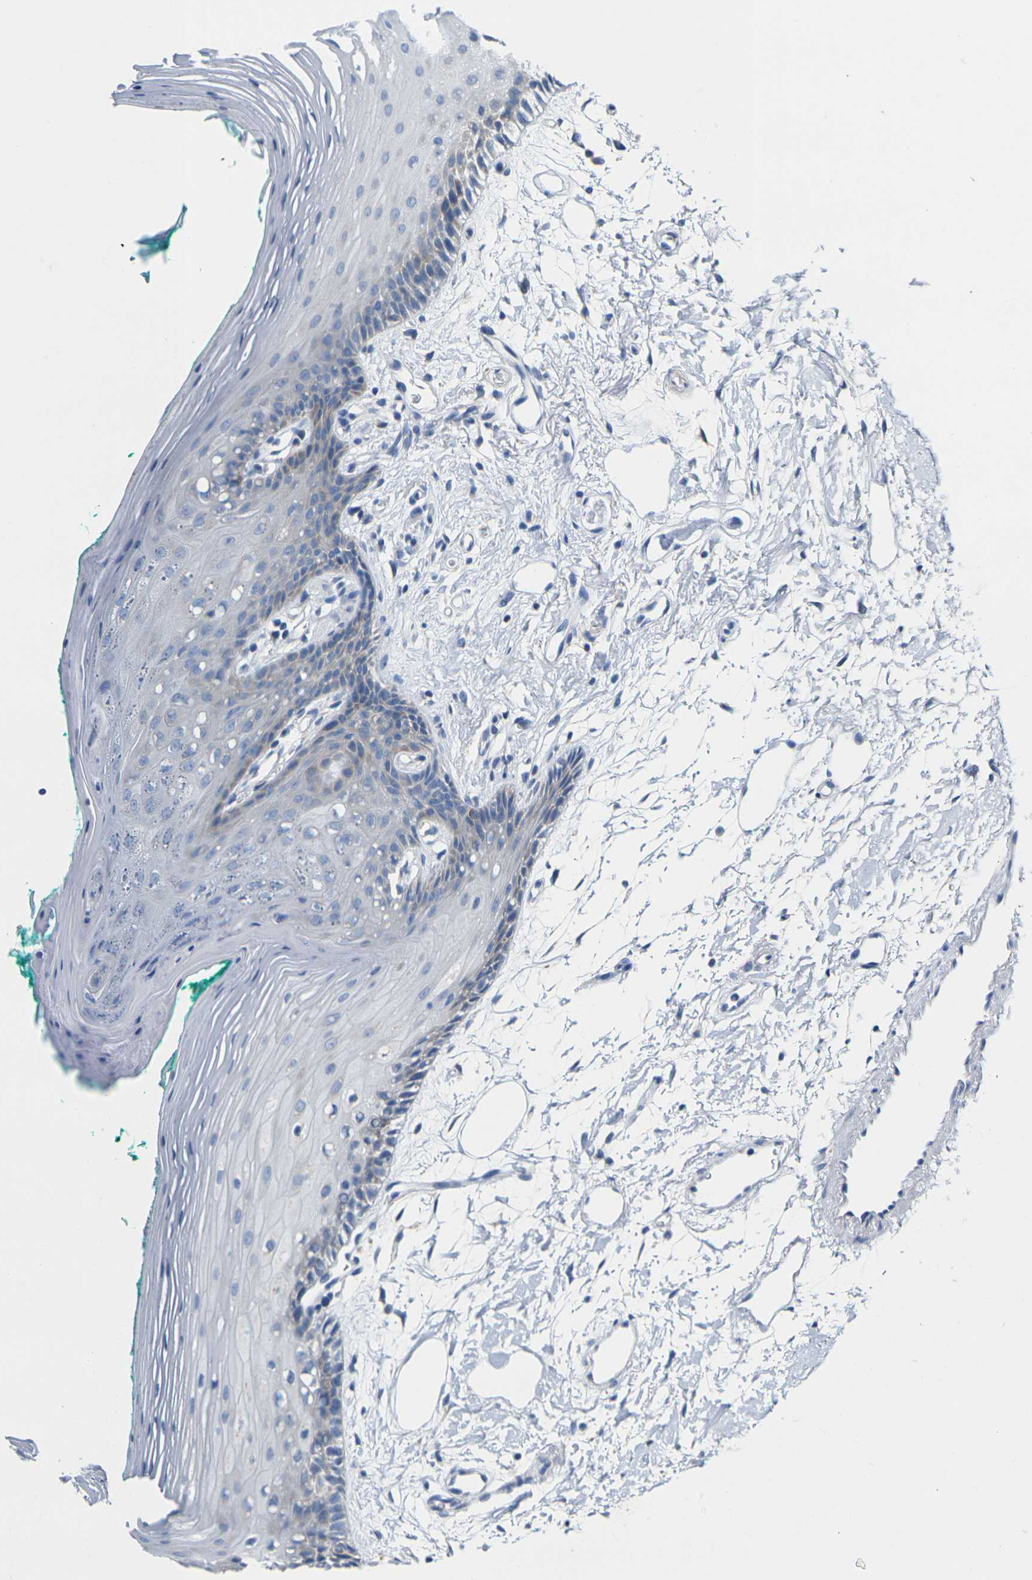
{"staining": {"intensity": "weak", "quantity": "<25%", "location": "cytoplasmic/membranous"}, "tissue": "oral mucosa", "cell_type": "Squamous epithelial cells", "image_type": "normal", "snomed": [{"axis": "morphology", "description": "Normal tissue, NOS"}, {"axis": "topography", "description": "Skeletal muscle"}, {"axis": "topography", "description": "Oral tissue"}, {"axis": "topography", "description": "Peripheral nerve tissue"}], "caption": "Histopathology image shows no significant protein staining in squamous epithelial cells of unremarkable oral mucosa.", "gene": "TMEM204", "patient": {"sex": "female", "age": 84}}